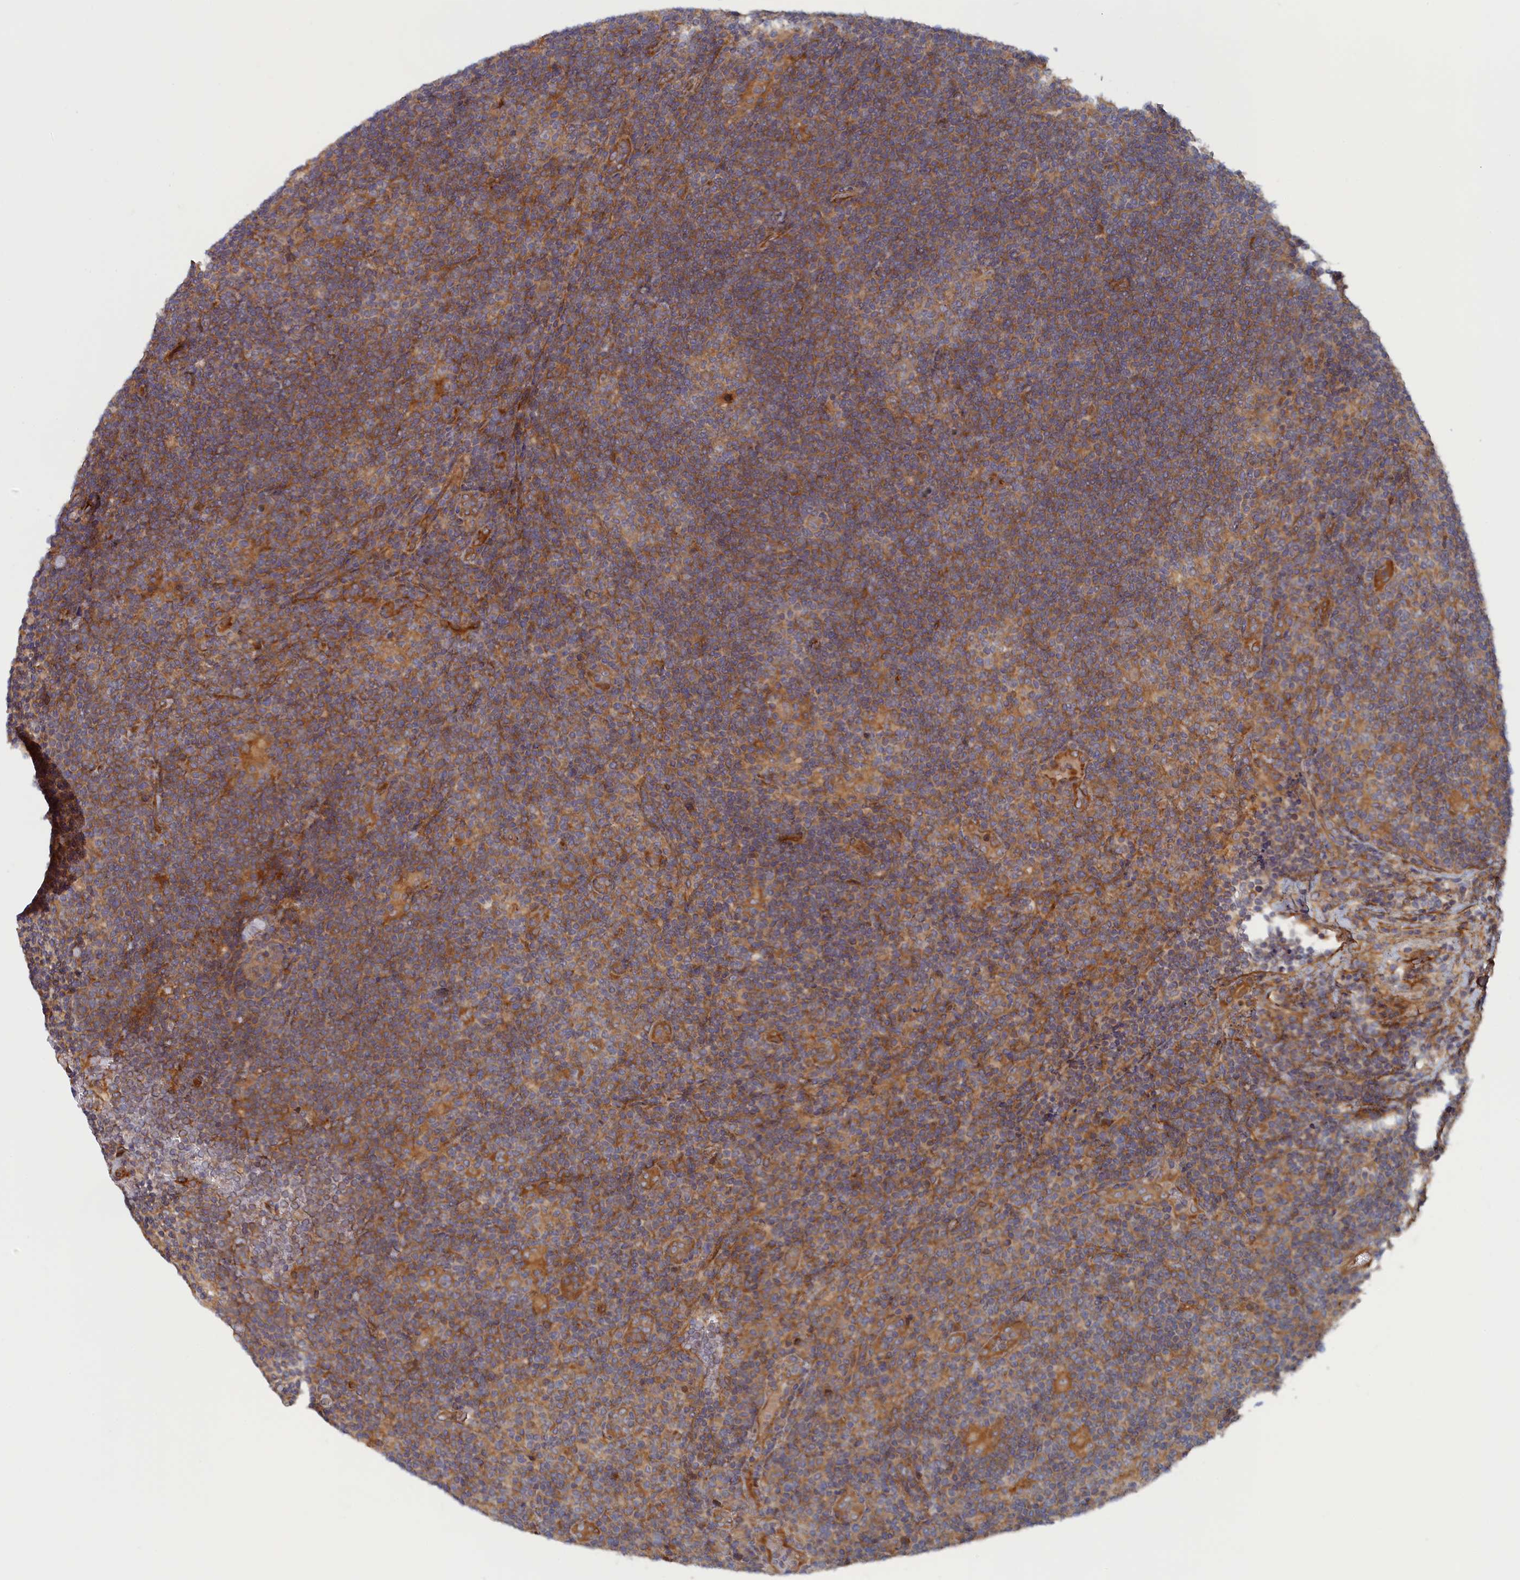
{"staining": {"intensity": "moderate", "quantity": "25%-75%", "location": "cytoplasmic/membranous"}, "tissue": "lymphoma", "cell_type": "Tumor cells", "image_type": "cancer", "snomed": [{"axis": "morphology", "description": "Hodgkin's disease, NOS"}, {"axis": "topography", "description": "Lymph node"}], "caption": "IHC of lymphoma displays medium levels of moderate cytoplasmic/membranous staining in approximately 25%-75% of tumor cells.", "gene": "TMEM196", "patient": {"sex": "female", "age": 57}}